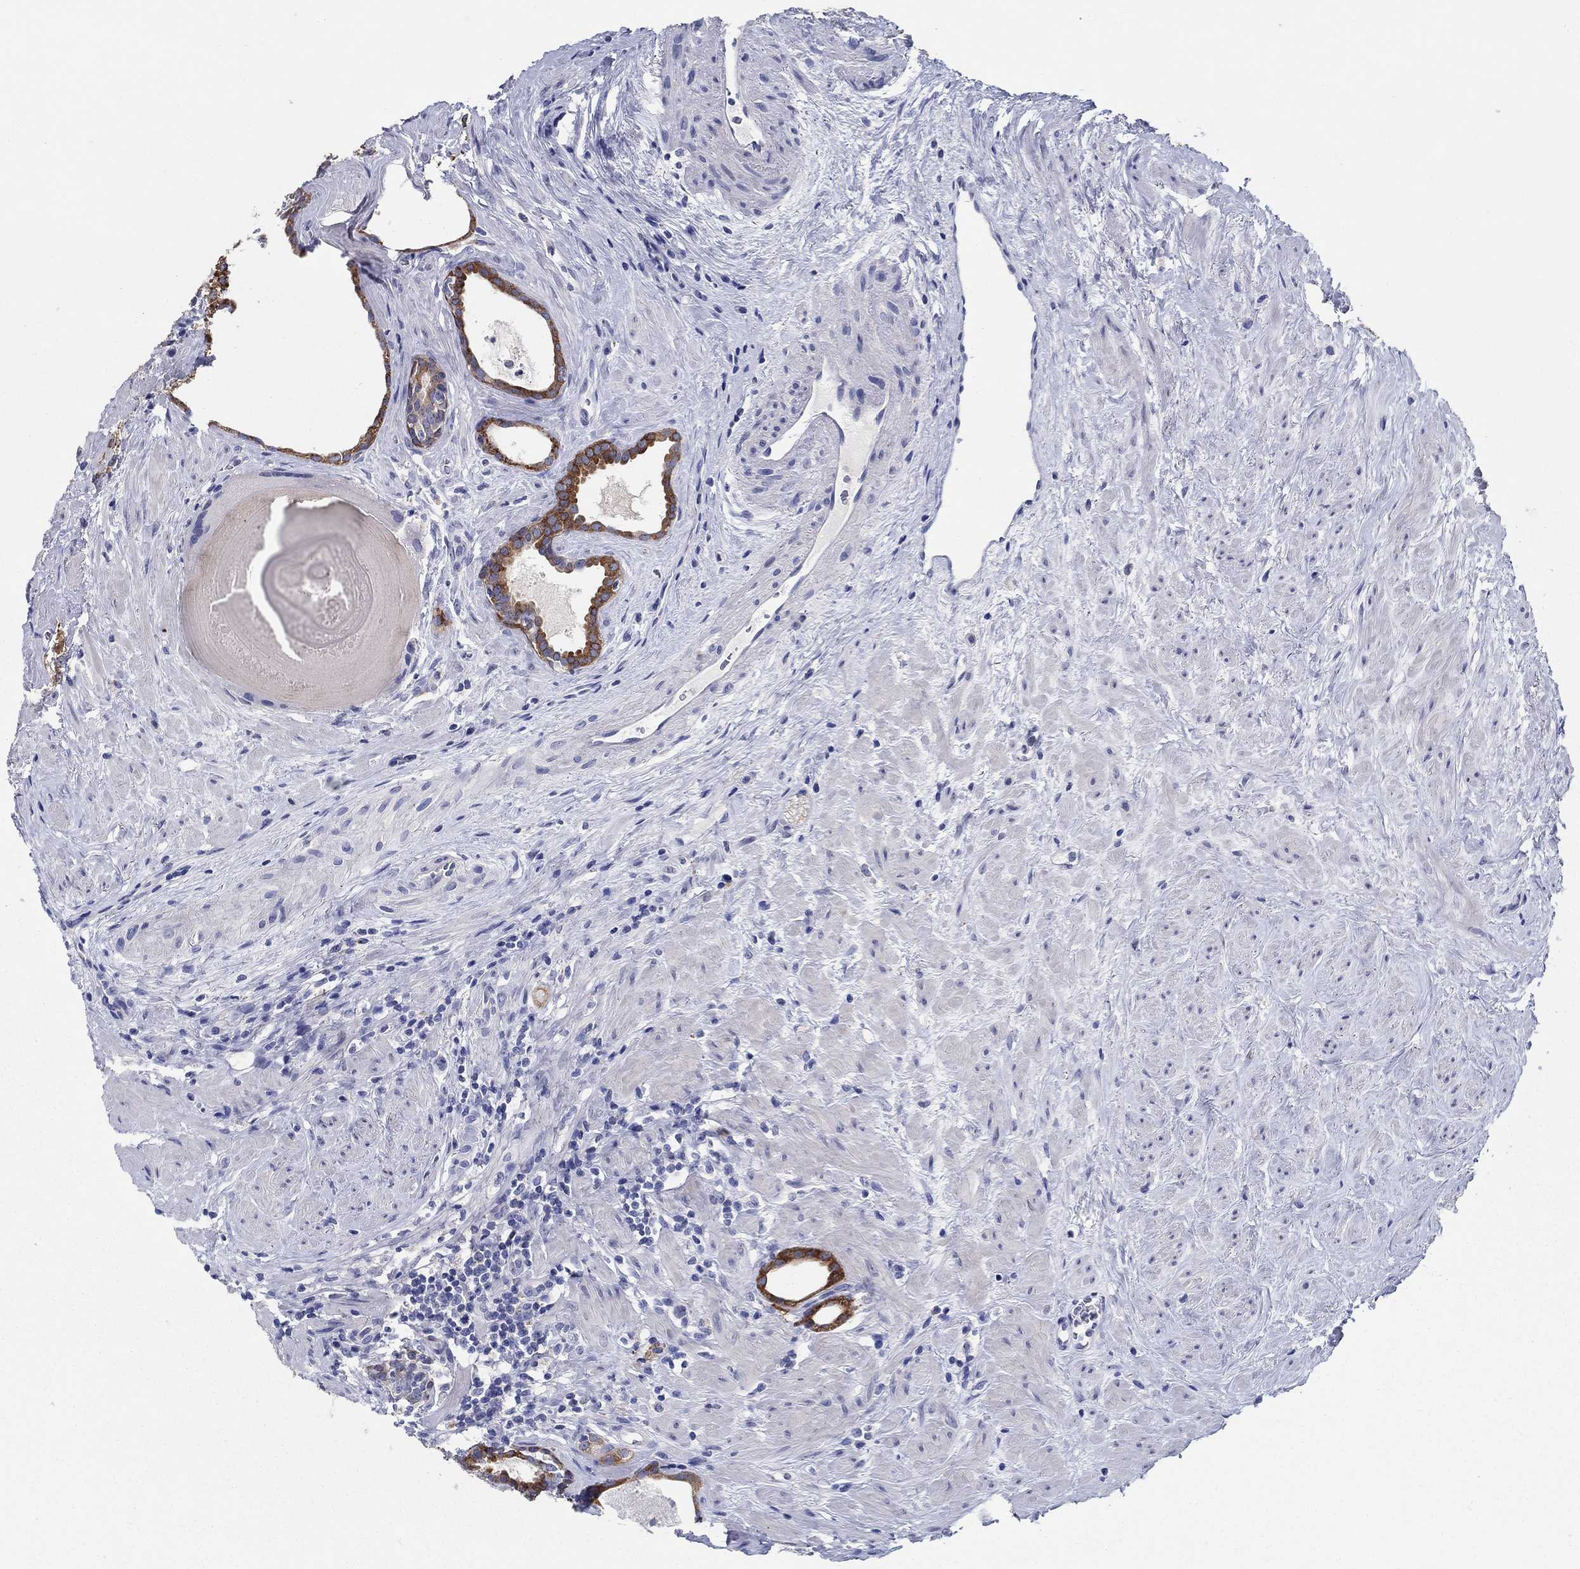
{"staining": {"intensity": "strong", "quantity": ">75%", "location": "cytoplasmic/membranous"}, "tissue": "prostate cancer", "cell_type": "Tumor cells", "image_type": "cancer", "snomed": [{"axis": "morphology", "description": "Adenocarcinoma, NOS"}, {"axis": "morphology", "description": "Adenocarcinoma, High grade"}, {"axis": "topography", "description": "Prostate"}], "caption": "Human prostate adenocarcinoma stained with a protein marker shows strong staining in tumor cells.", "gene": "RAP1GAP", "patient": {"sex": "male", "age": 64}}